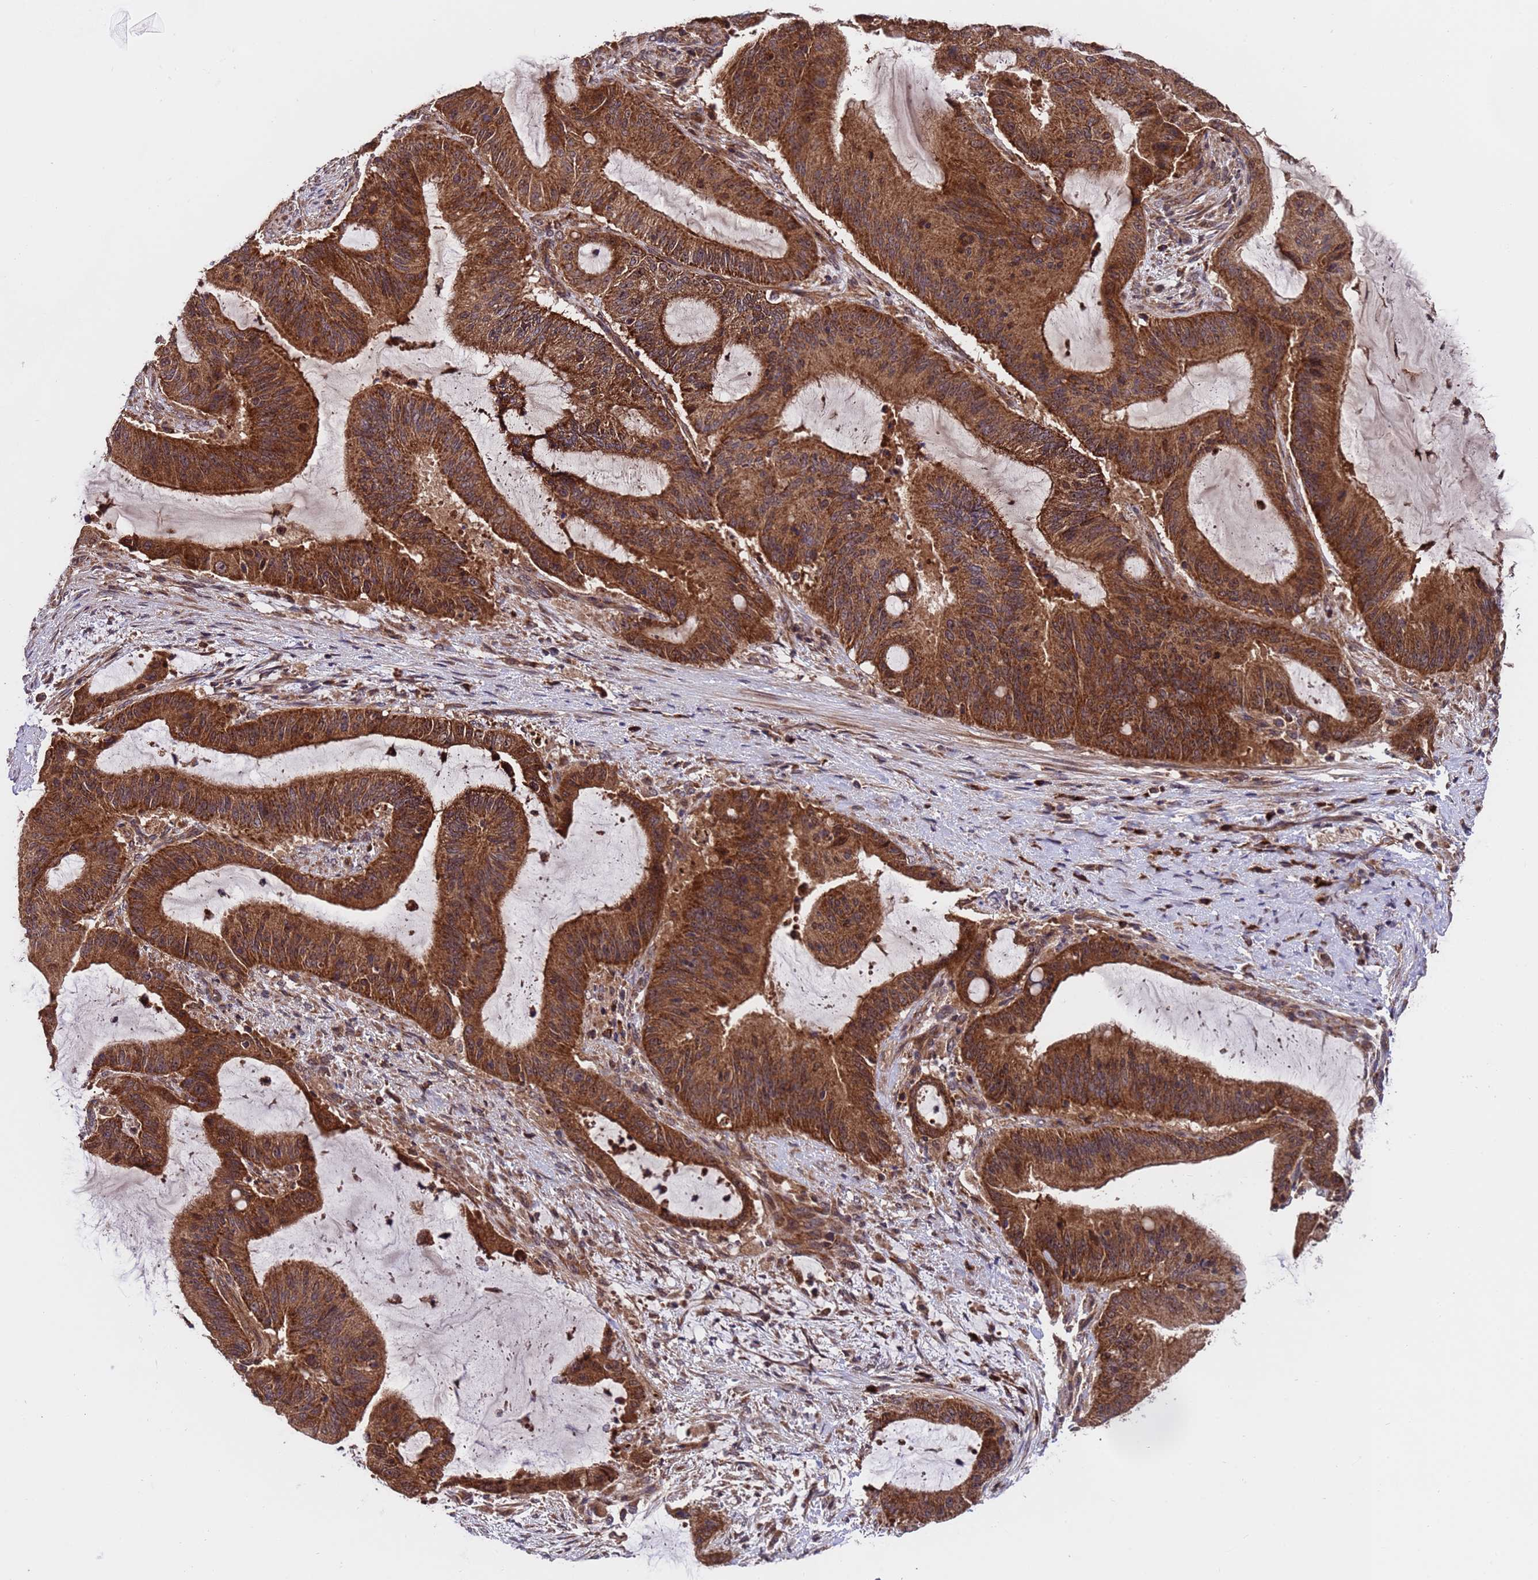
{"staining": {"intensity": "strong", "quantity": ">75%", "location": "cytoplasmic/membranous"}, "tissue": "liver cancer", "cell_type": "Tumor cells", "image_type": "cancer", "snomed": [{"axis": "morphology", "description": "Normal tissue, NOS"}, {"axis": "morphology", "description": "Cholangiocarcinoma"}, {"axis": "topography", "description": "Liver"}, {"axis": "topography", "description": "Peripheral nerve tissue"}], "caption": "Immunohistochemical staining of human liver cancer (cholangiocarcinoma) exhibits high levels of strong cytoplasmic/membranous expression in approximately >75% of tumor cells.", "gene": "TSR3", "patient": {"sex": "female", "age": 73}}